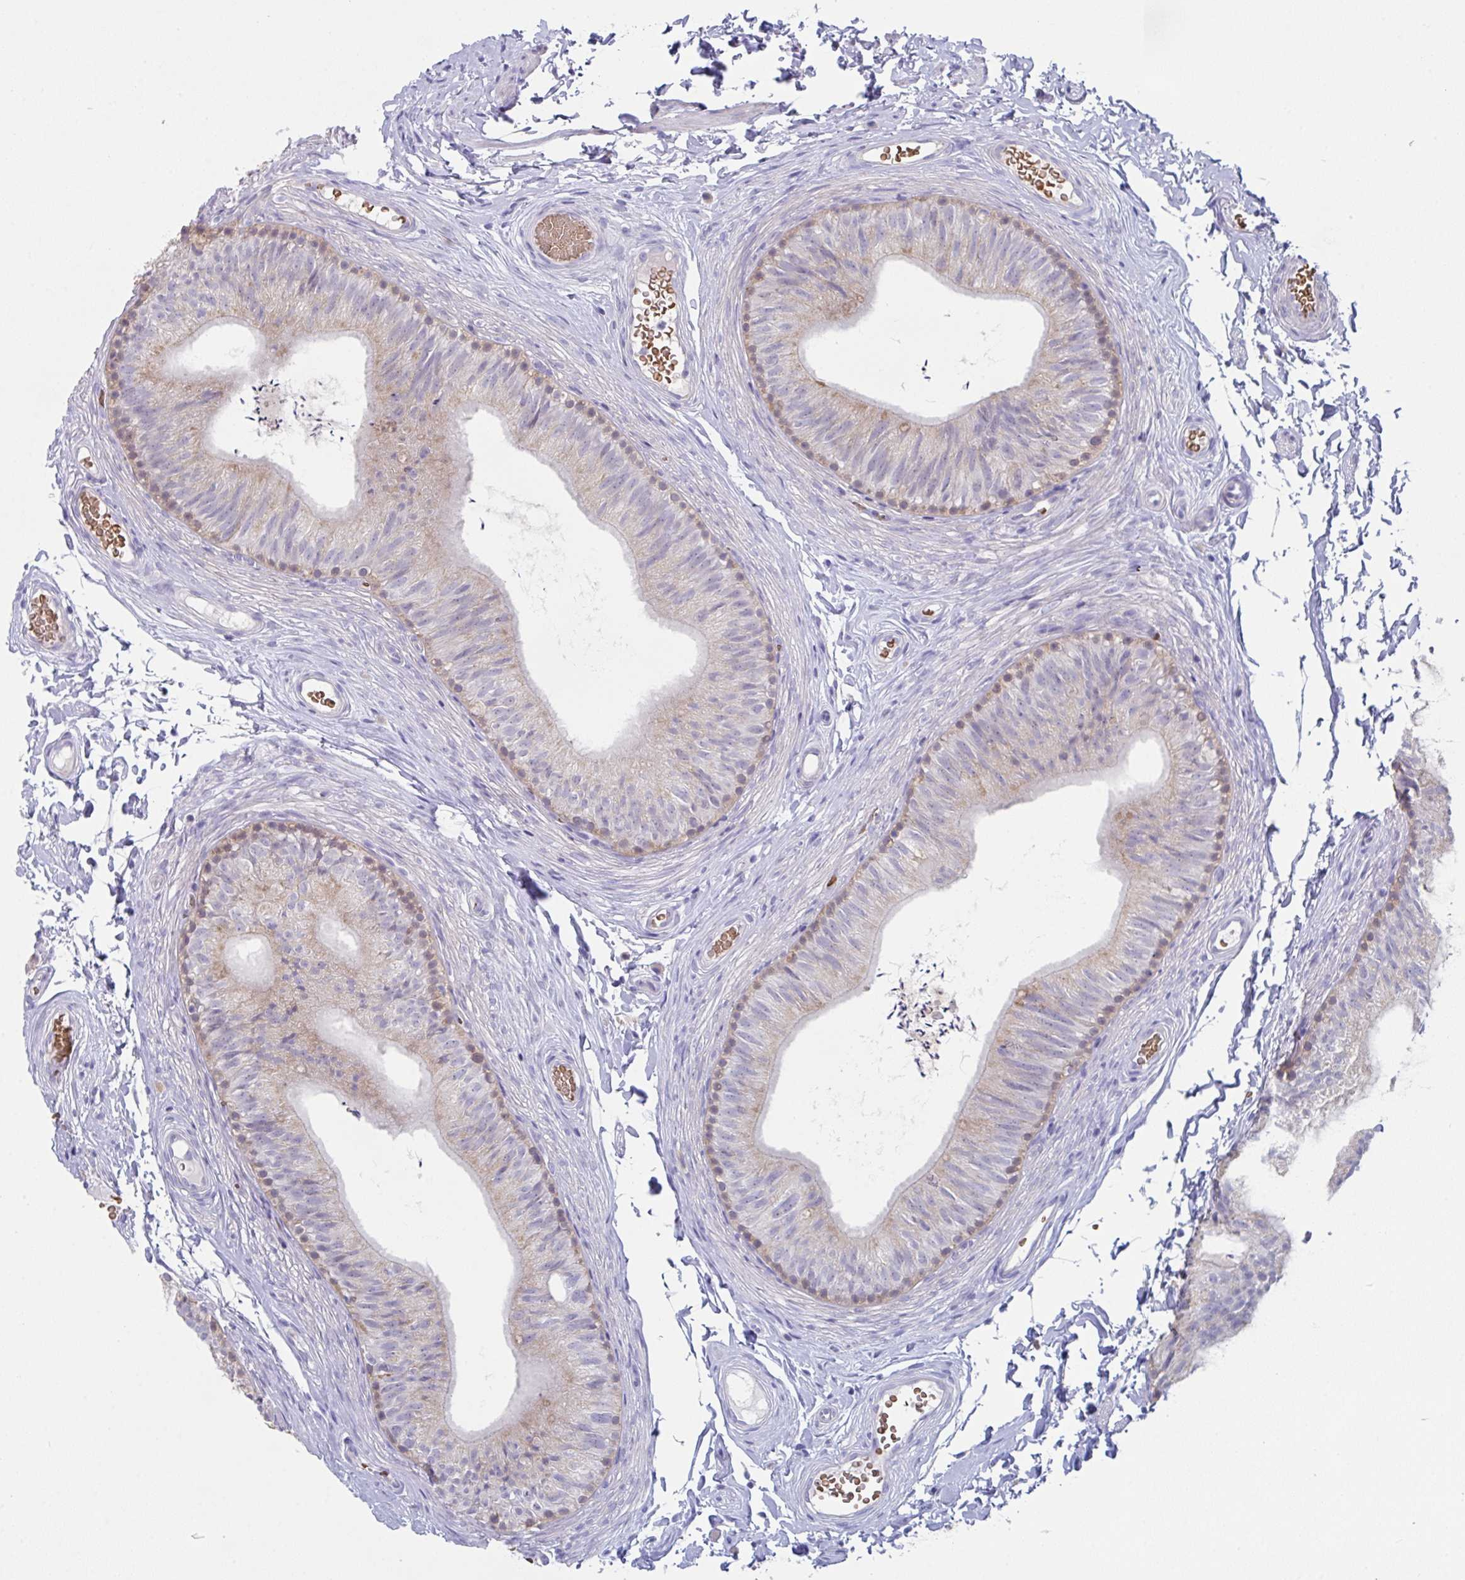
{"staining": {"intensity": "weak", "quantity": "25%-75%", "location": "cytoplasmic/membranous"}, "tissue": "epididymis", "cell_type": "Glandular cells", "image_type": "normal", "snomed": [{"axis": "morphology", "description": "Normal tissue, NOS"}, {"axis": "topography", "description": "Epididymis, spermatic cord, NOS"}, {"axis": "topography", "description": "Epididymis"}, {"axis": "topography", "description": "Peripheral nerve tissue"}], "caption": "A brown stain highlights weak cytoplasmic/membranous staining of a protein in glandular cells of unremarkable human epididymis. (DAB = brown stain, brightfield microscopy at high magnification).", "gene": "TFAP2C", "patient": {"sex": "male", "age": 29}}